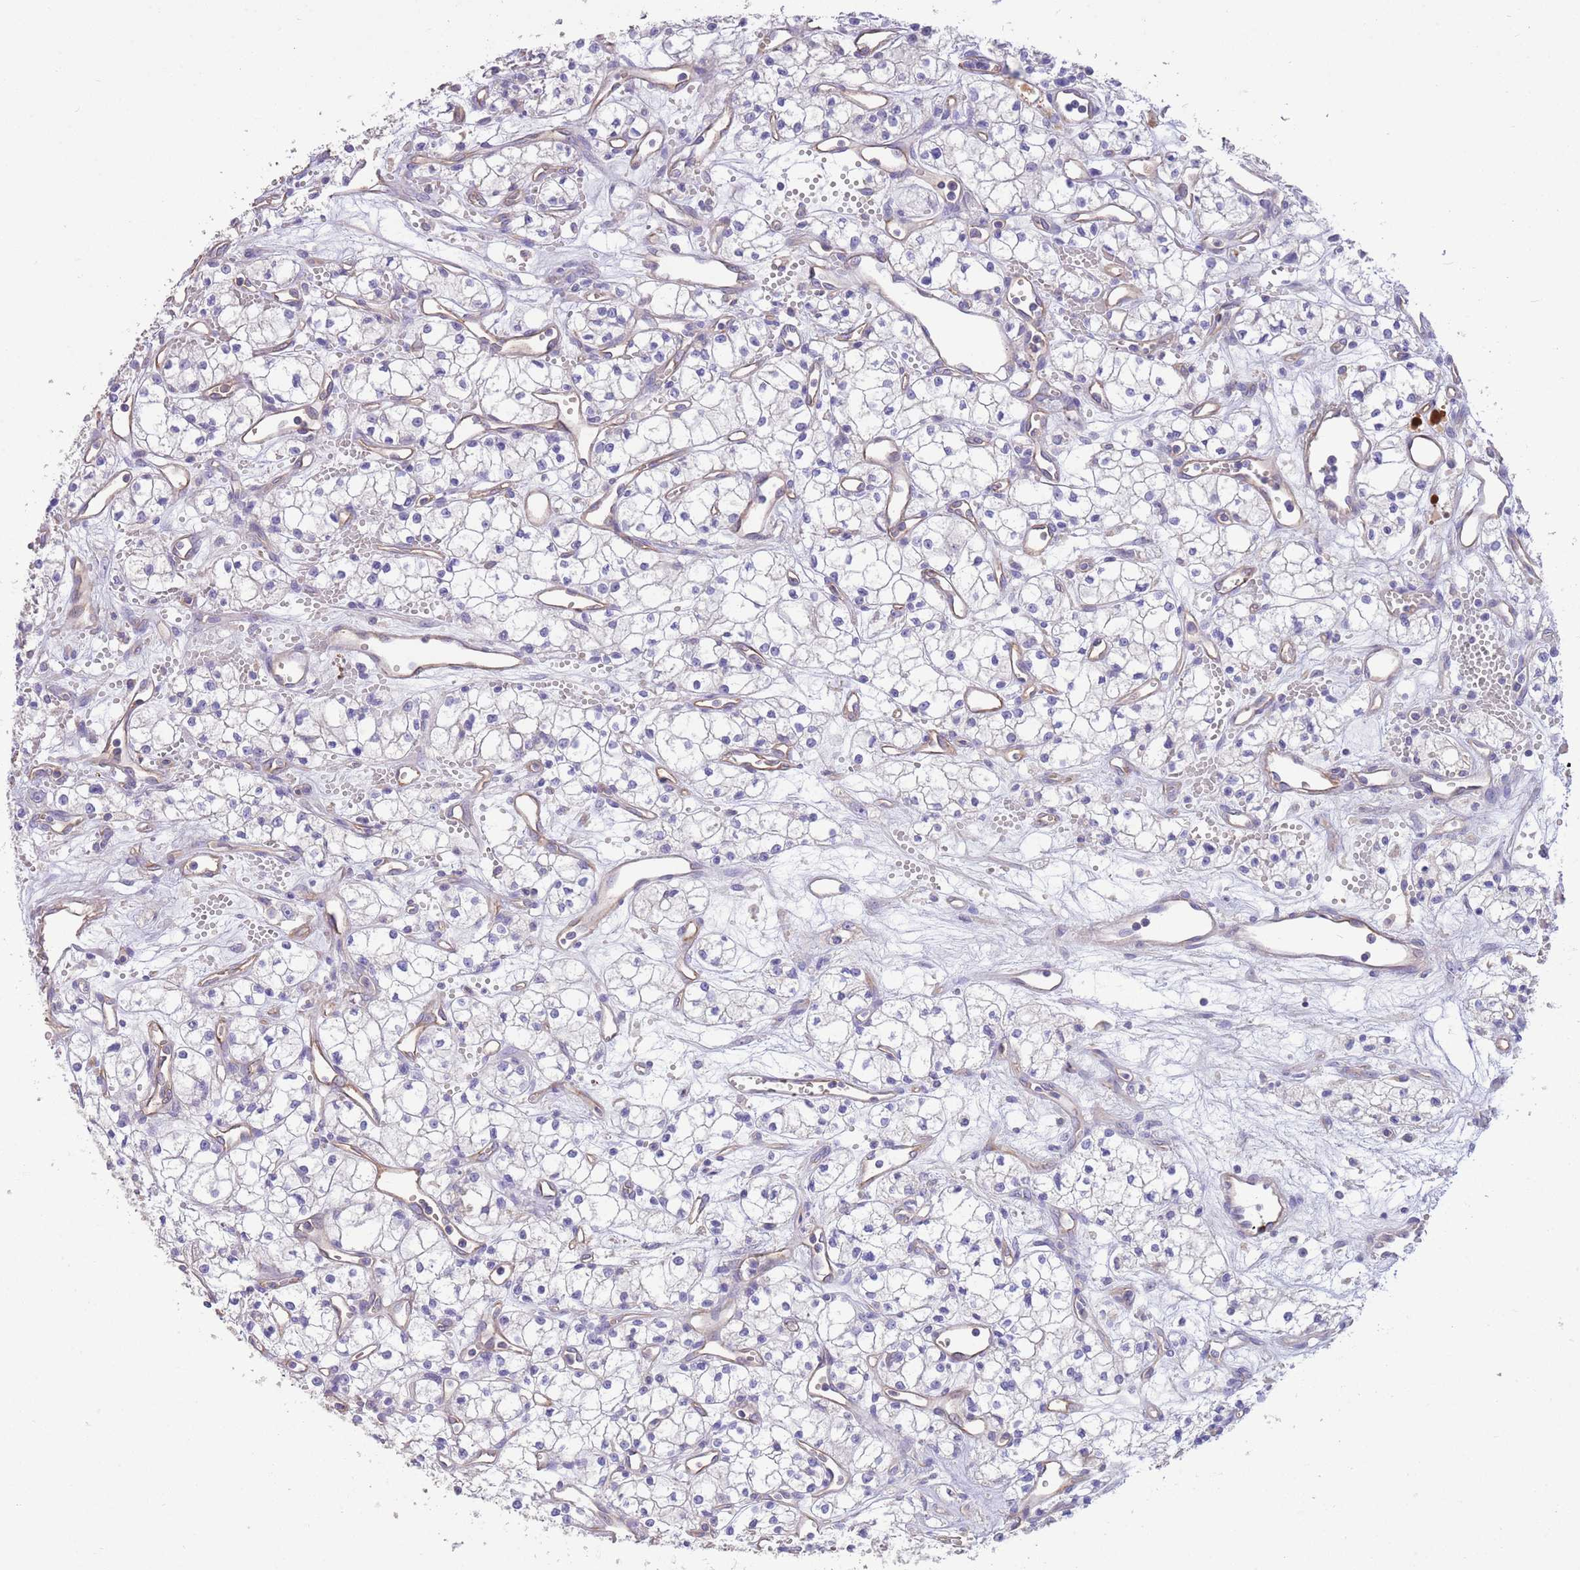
{"staining": {"intensity": "negative", "quantity": "none", "location": "none"}, "tissue": "renal cancer", "cell_type": "Tumor cells", "image_type": "cancer", "snomed": [{"axis": "morphology", "description": "Adenocarcinoma, NOS"}, {"axis": "topography", "description": "Kidney"}], "caption": "Histopathology image shows no significant protein staining in tumor cells of renal cancer.", "gene": "SFTPA1", "patient": {"sex": "male", "age": 59}}